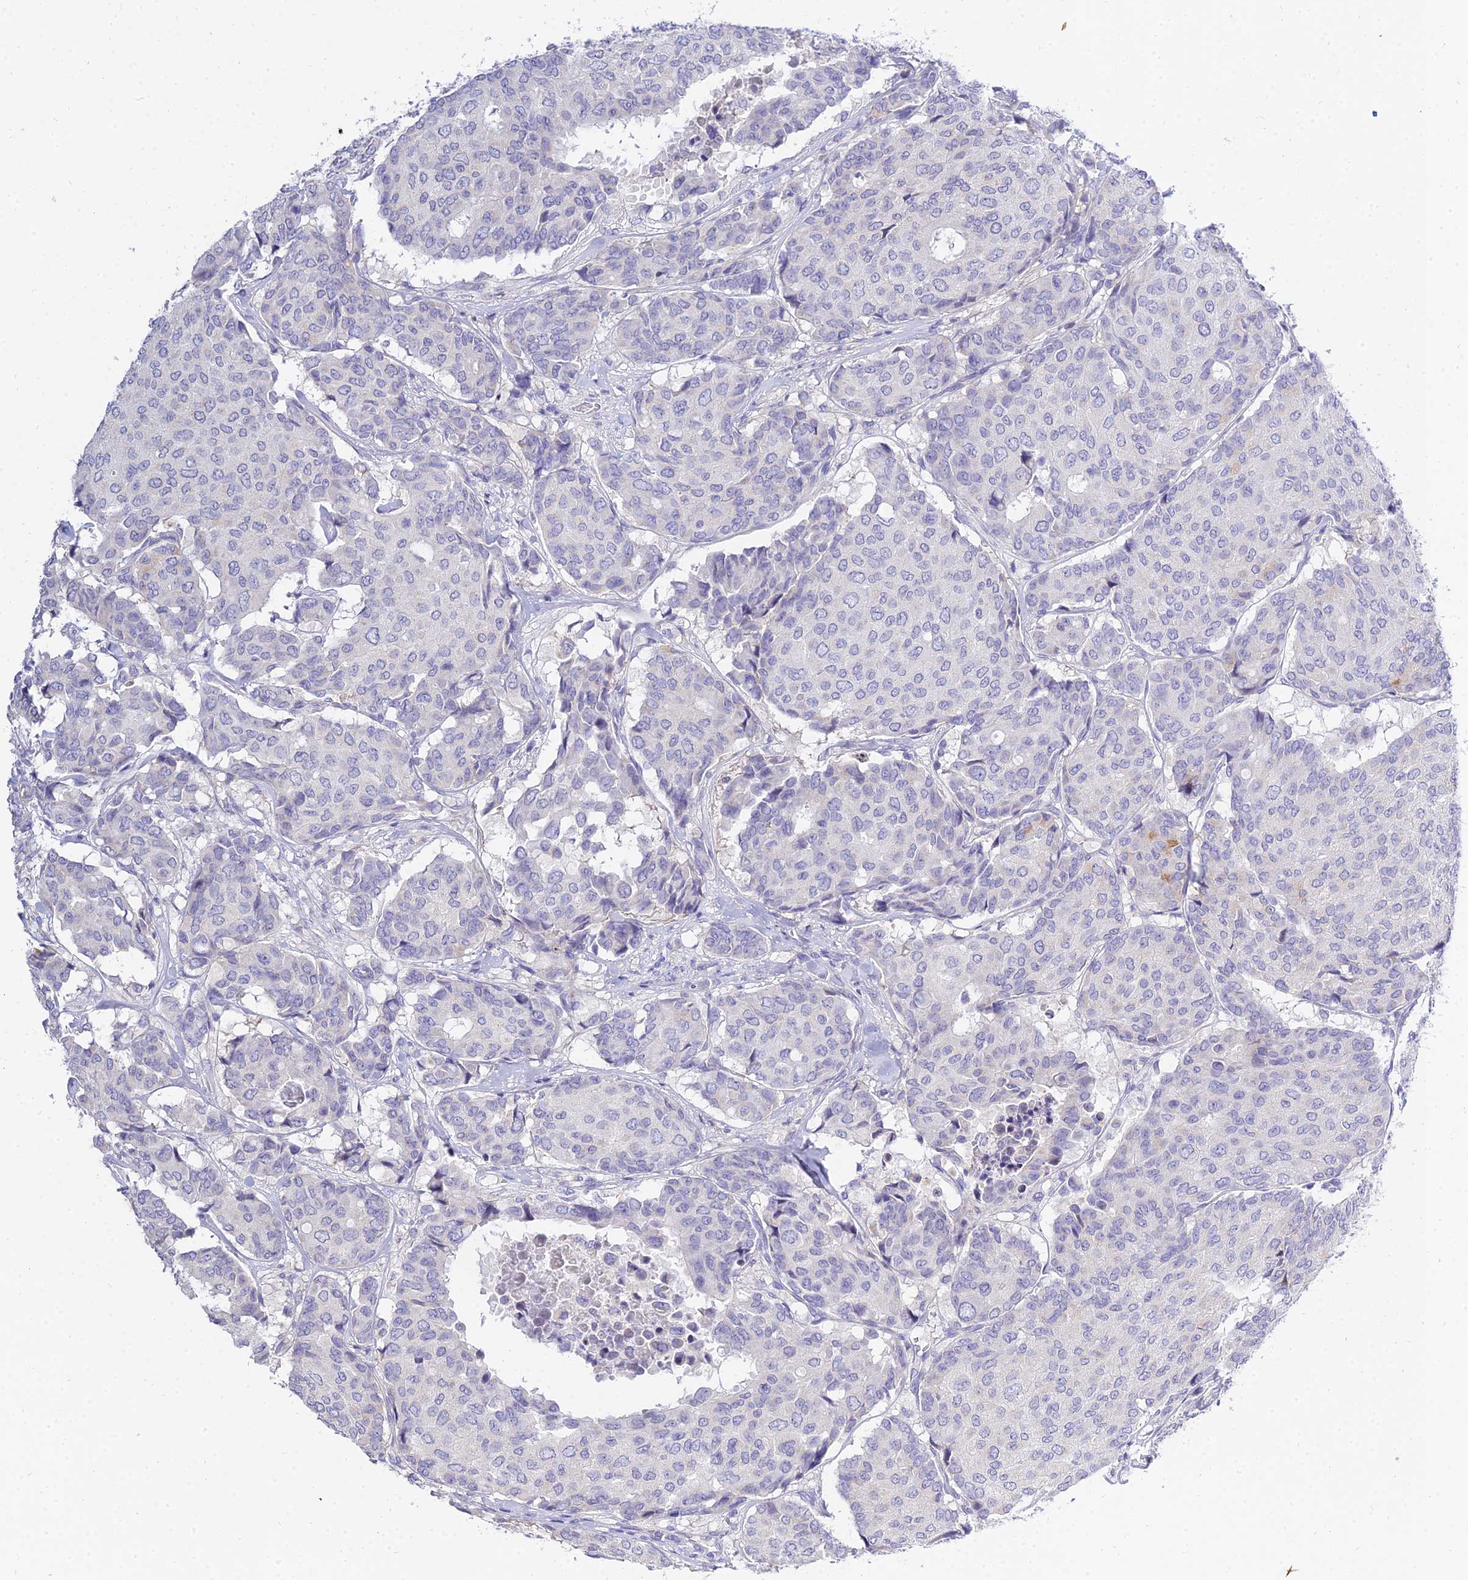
{"staining": {"intensity": "negative", "quantity": "none", "location": "none"}, "tissue": "breast cancer", "cell_type": "Tumor cells", "image_type": "cancer", "snomed": [{"axis": "morphology", "description": "Duct carcinoma"}, {"axis": "topography", "description": "Breast"}], "caption": "Immunohistochemistry photomicrograph of neoplastic tissue: breast infiltrating ductal carcinoma stained with DAB shows no significant protein staining in tumor cells.", "gene": "VWC2L", "patient": {"sex": "female", "age": 75}}